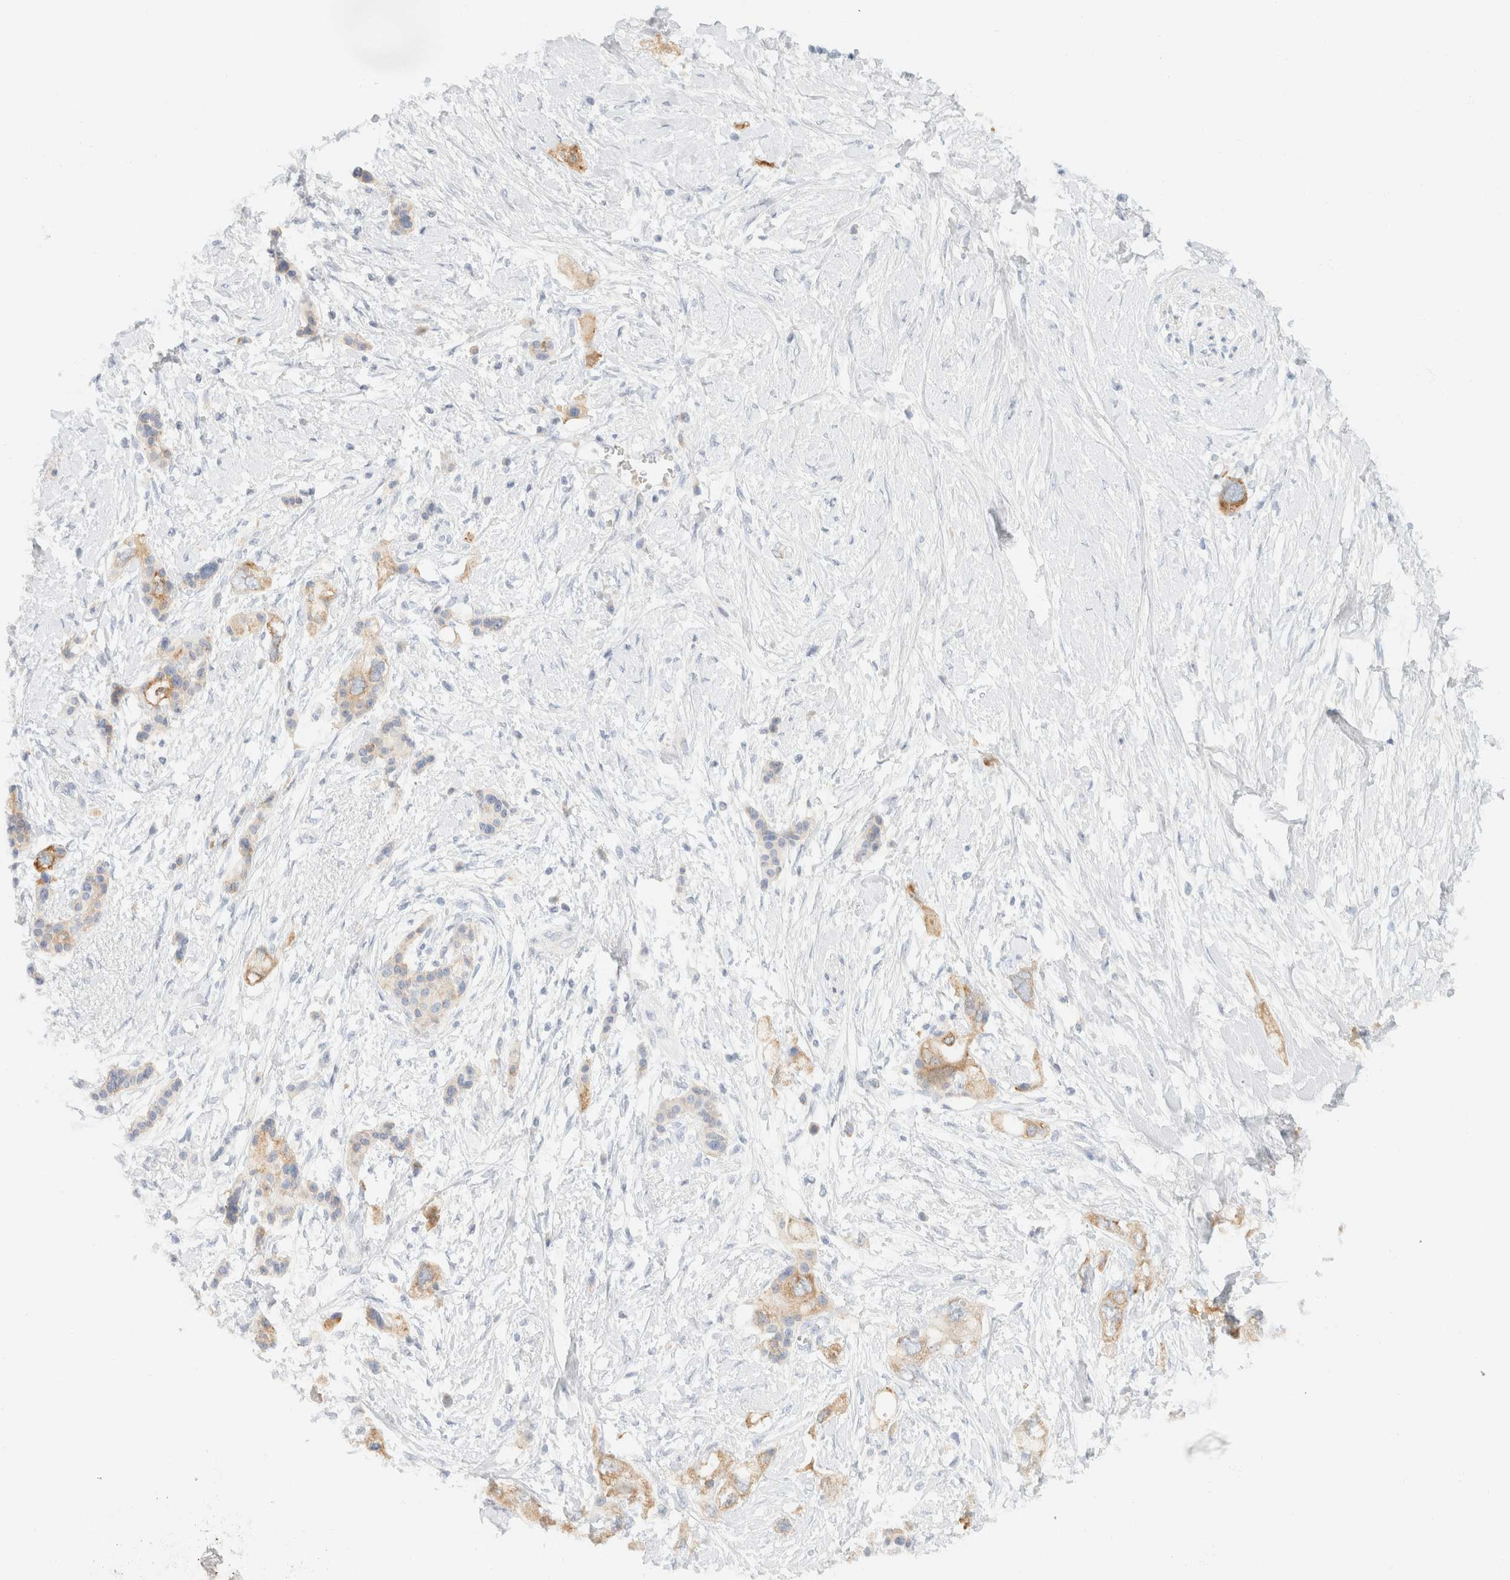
{"staining": {"intensity": "weak", "quantity": ">75%", "location": "cytoplasmic/membranous"}, "tissue": "pancreatic cancer", "cell_type": "Tumor cells", "image_type": "cancer", "snomed": [{"axis": "morphology", "description": "Adenocarcinoma, NOS"}, {"axis": "topography", "description": "Pancreas"}], "caption": "Pancreatic cancer stained for a protein exhibits weak cytoplasmic/membranous positivity in tumor cells. The staining was performed using DAB (3,3'-diaminobenzidine) to visualize the protein expression in brown, while the nuclei were stained in blue with hematoxylin (Magnification: 20x).", "gene": "SH3GLB2", "patient": {"sex": "female", "age": 56}}